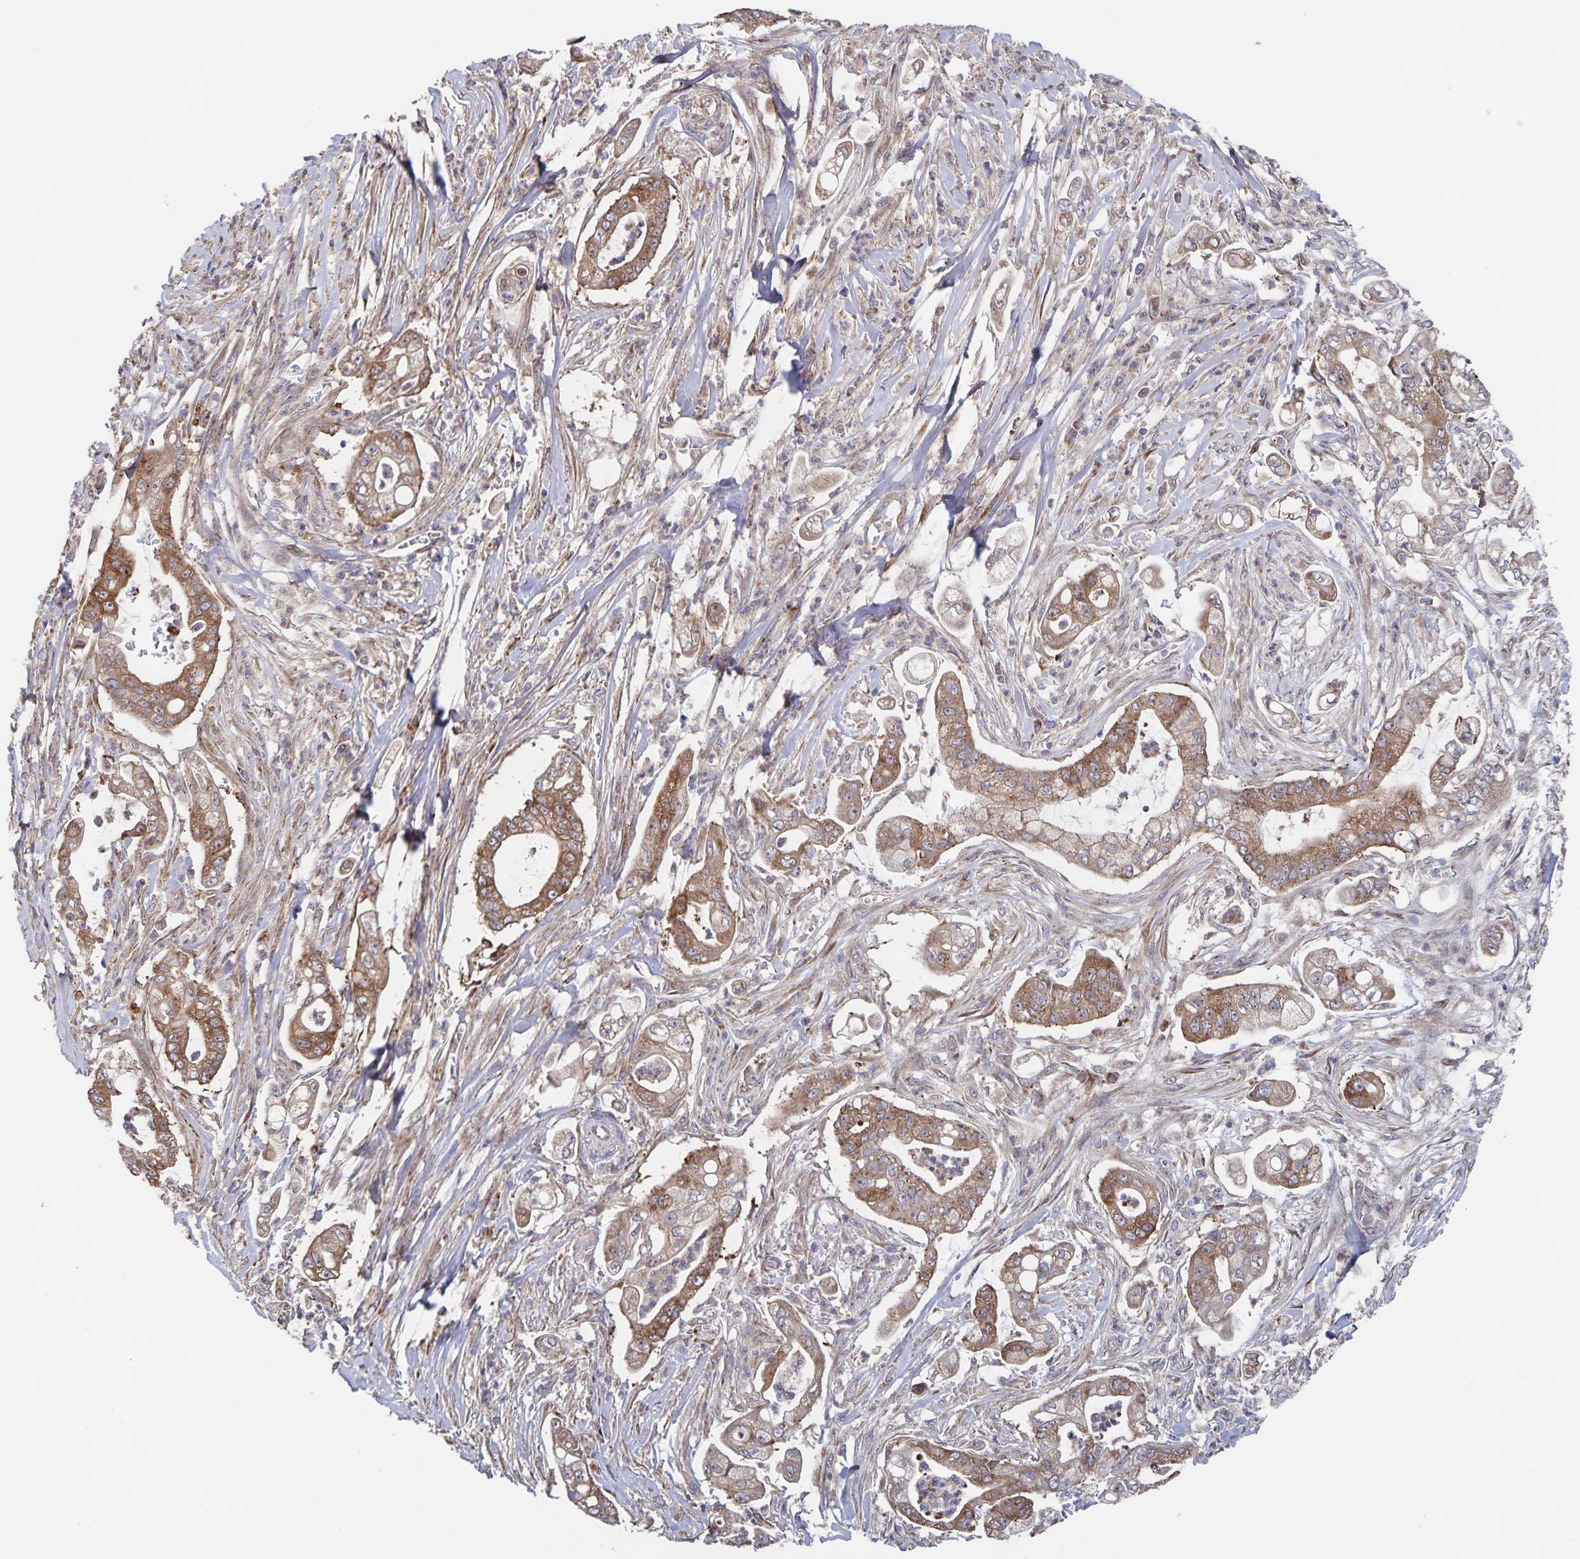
{"staining": {"intensity": "moderate", "quantity": ">75%", "location": "cytoplasmic/membranous"}, "tissue": "pancreatic cancer", "cell_type": "Tumor cells", "image_type": "cancer", "snomed": [{"axis": "morphology", "description": "Adenocarcinoma, NOS"}, {"axis": "topography", "description": "Pancreas"}], "caption": "This histopathology image shows immunohistochemistry (IHC) staining of pancreatic adenocarcinoma, with medium moderate cytoplasmic/membranous staining in about >75% of tumor cells.", "gene": "ACACA", "patient": {"sex": "female", "age": 69}}